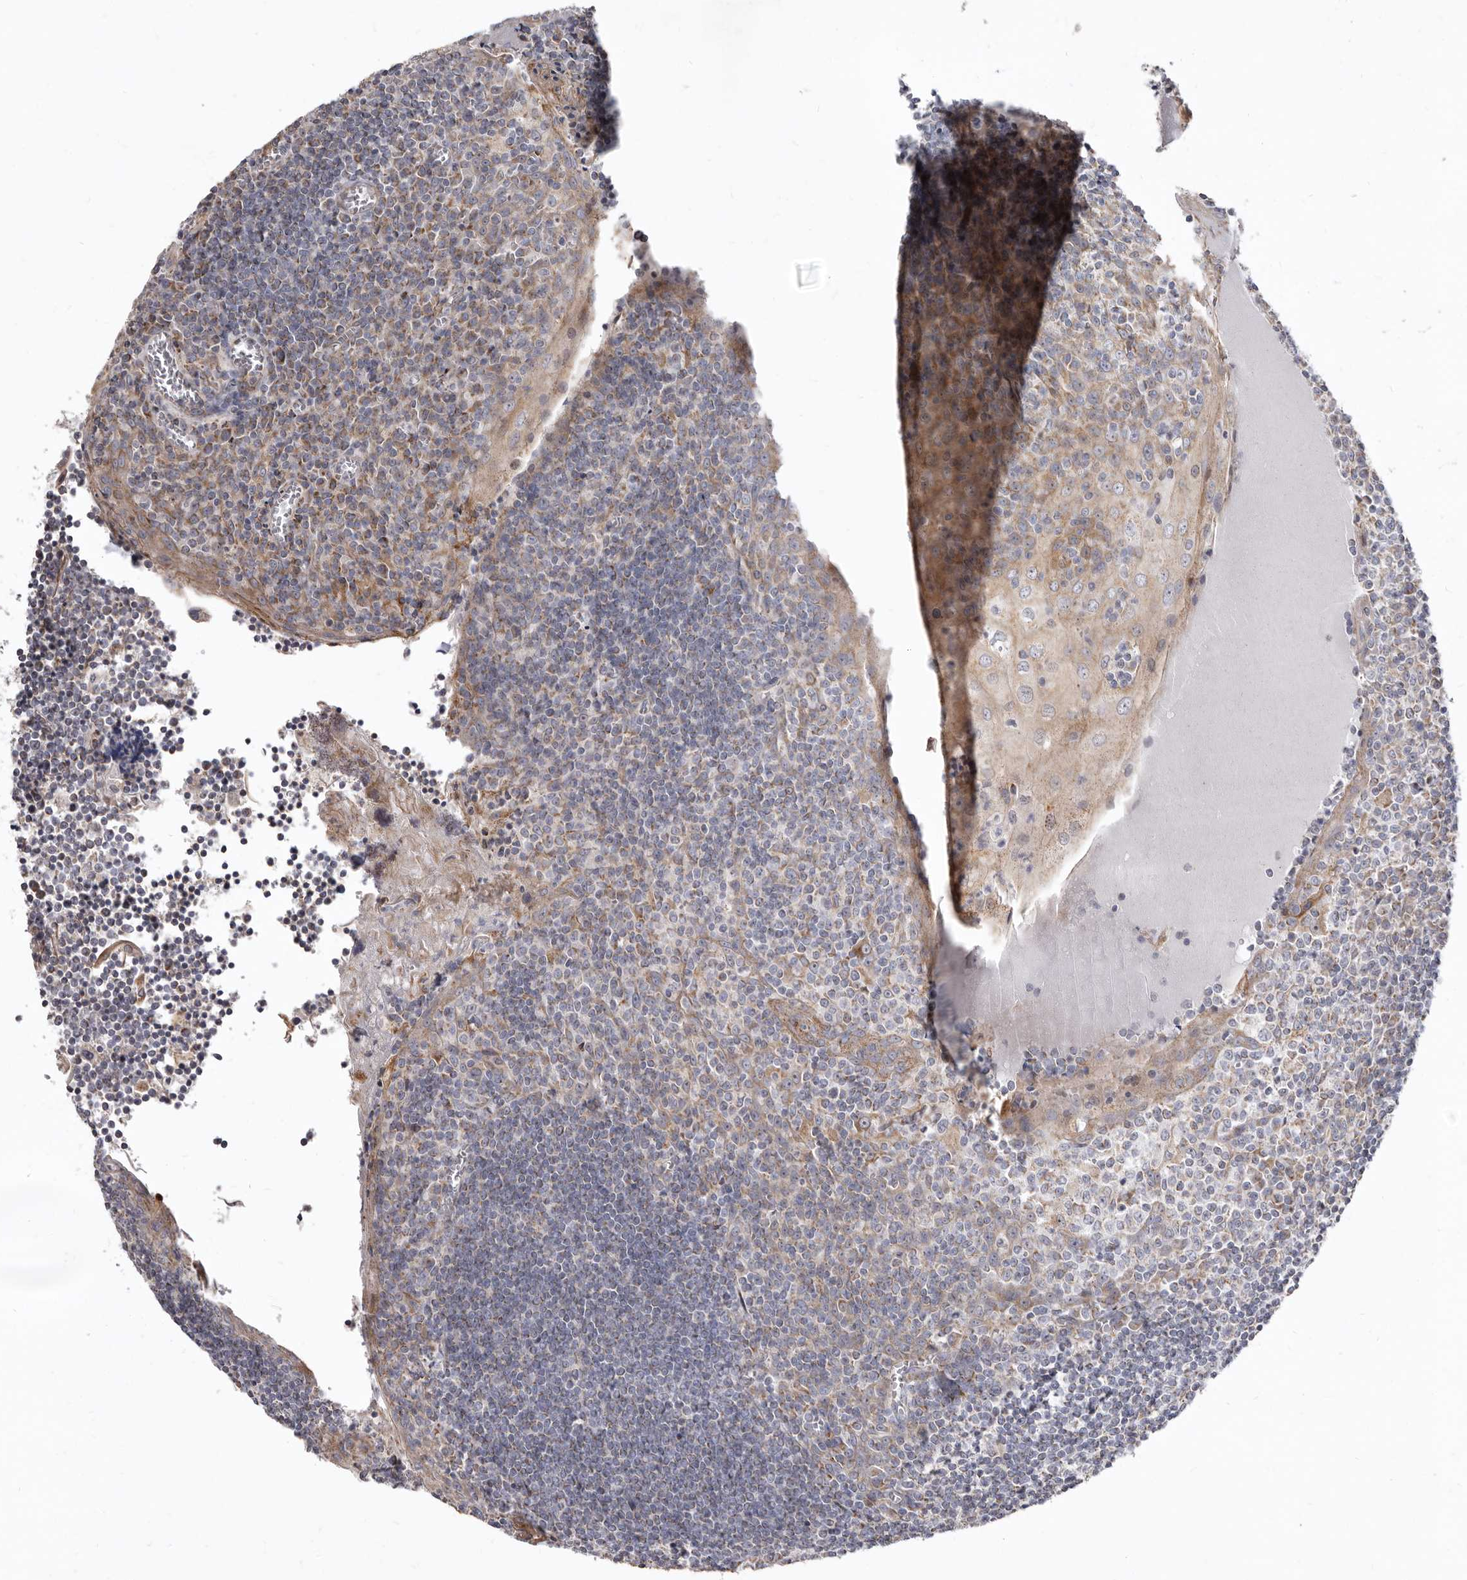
{"staining": {"intensity": "negative", "quantity": "none", "location": "none"}, "tissue": "tonsil", "cell_type": "Germinal center cells", "image_type": "normal", "snomed": [{"axis": "morphology", "description": "Normal tissue, NOS"}, {"axis": "topography", "description": "Tonsil"}], "caption": "Histopathology image shows no protein staining in germinal center cells of benign tonsil.", "gene": "FMO2", "patient": {"sex": "male", "age": 27}}